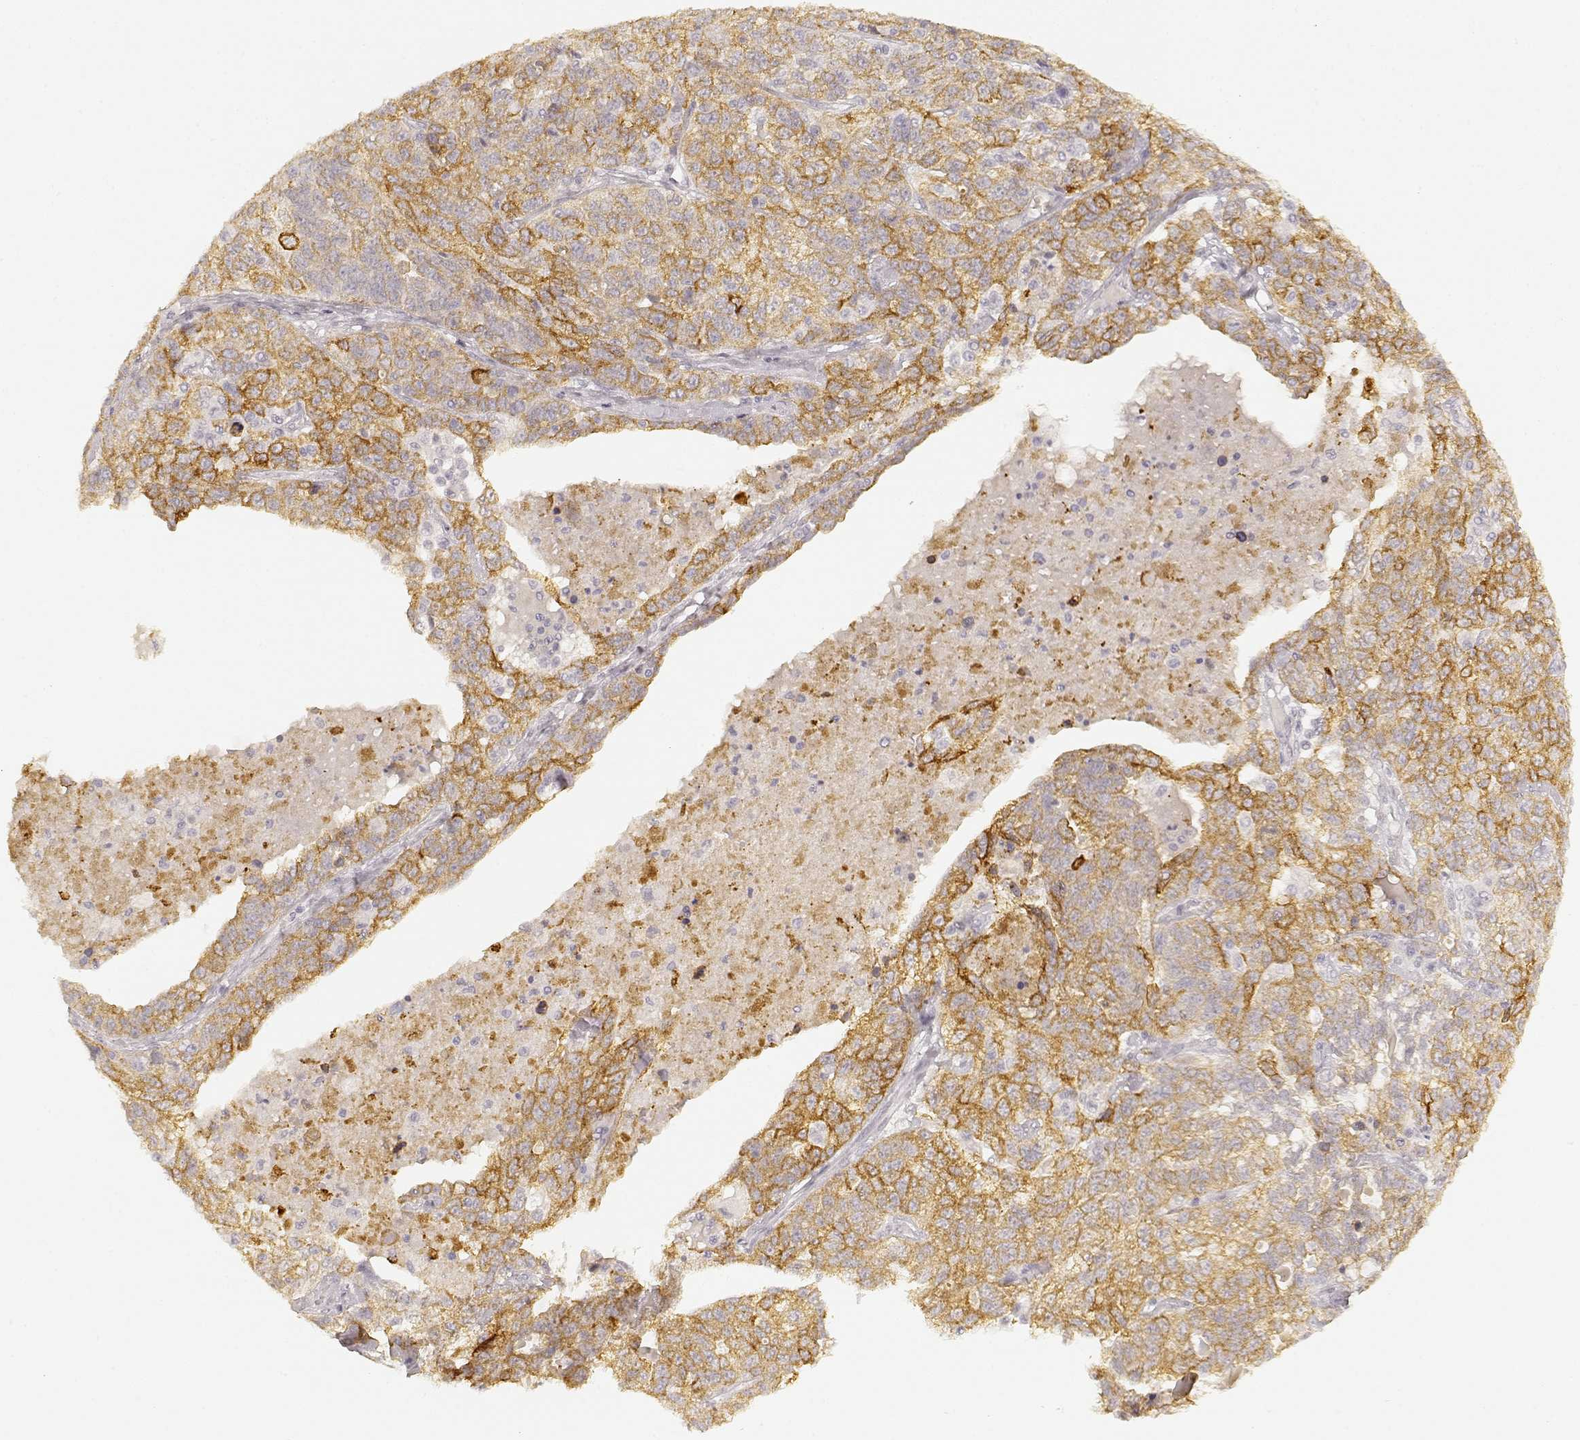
{"staining": {"intensity": "strong", "quantity": ">75%", "location": "cytoplasmic/membranous"}, "tissue": "ovarian cancer", "cell_type": "Tumor cells", "image_type": "cancer", "snomed": [{"axis": "morphology", "description": "Cystadenocarcinoma, serous, NOS"}, {"axis": "topography", "description": "Ovary"}], "caption": "Immunohistochemistry (IHC) of human ovarian serous cystadenocarcinoma demonstrates high levels of strong cytoplasmic/membranous staining in about >75% of tumor cells.", "gene": "LAMC2", "patient": {"sex": "female", "age": 71}}